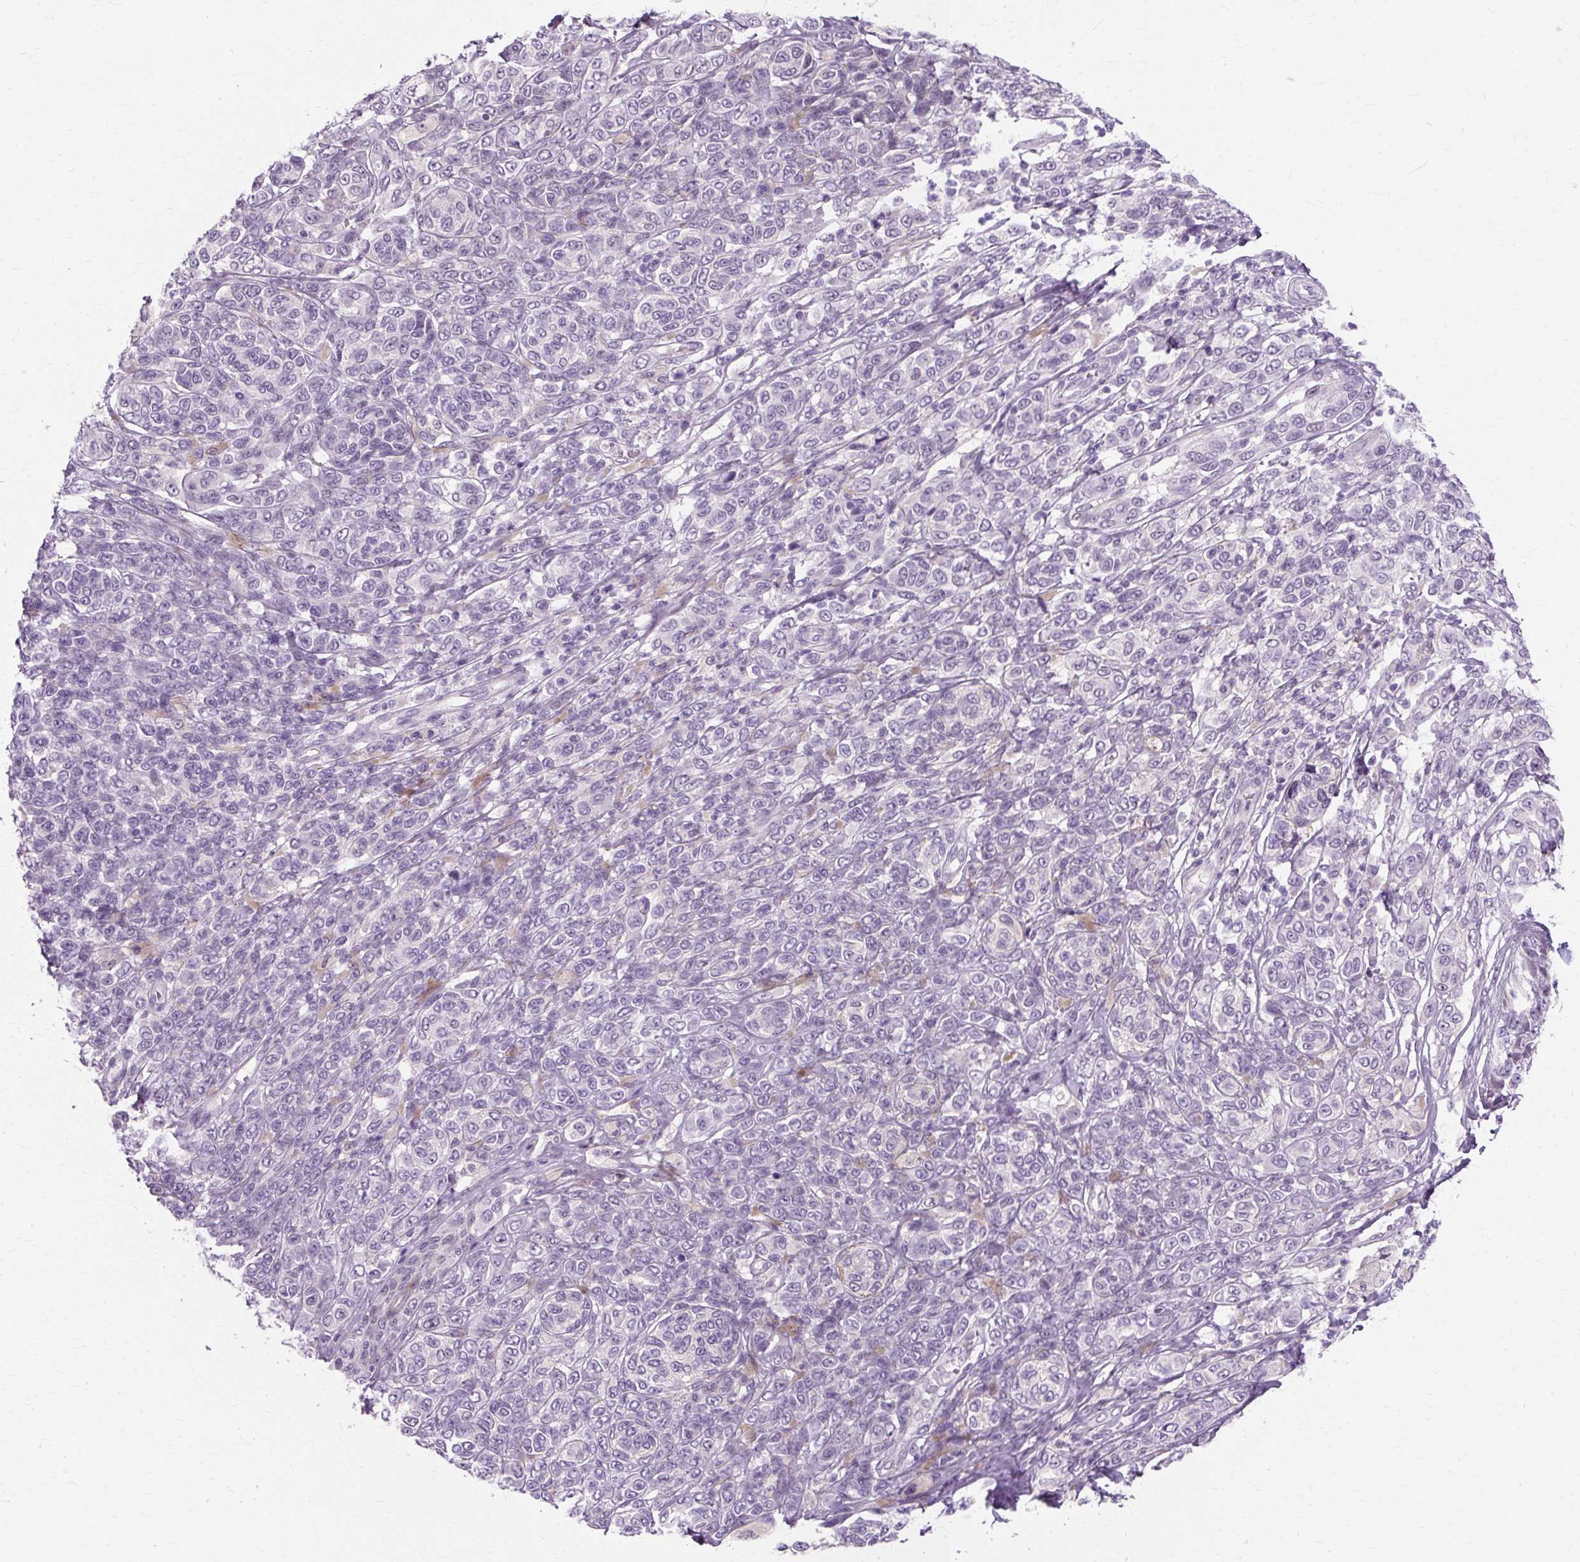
{"staining": {"intensity": "negative", "quantity": "none", "location": "none"}, "tissue": "melanoma", "cell_type": "Tumor cells", "image_type": "cancer", "snomed": [{"axis": "morphology", "description": "Malignant melanoma, NOS"}, {"axis": "topography", "description": "Skin"}], "caption": "High magnification brightfield microscopy of malignant melanoma stained with DAB (3,3'-diaminobenzidine) (brown) and counterstained with hematoxylin (blue): tumor cells show no significant positivity.", "gene": "RYBP", "patient": {"sex": "male", "age": 42}}